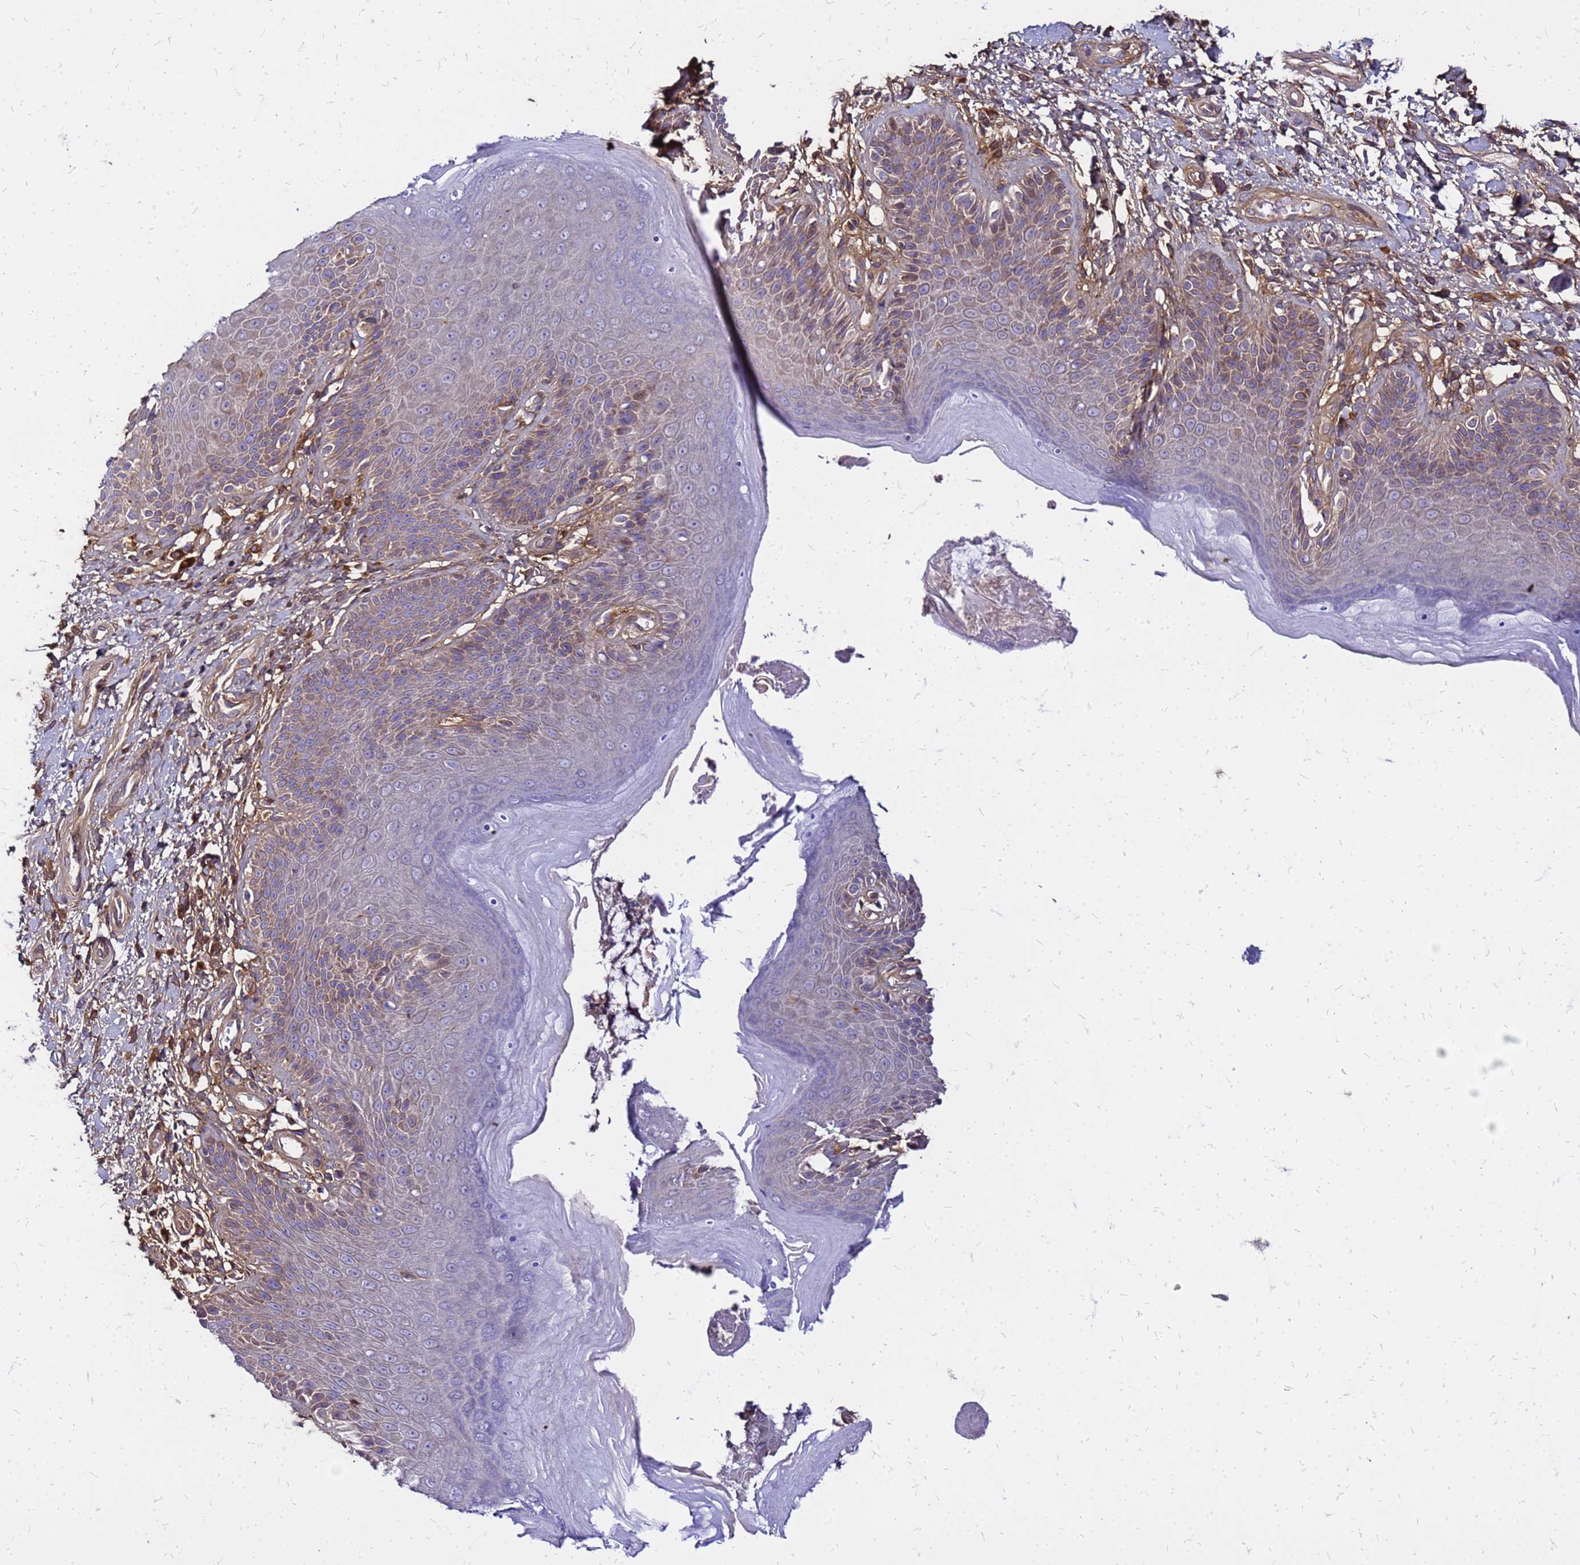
{"staining": {"intensity": "weak", "quantity": "25%-75%", "location": "cytoplasmic/membranous"}, "tissue": "skin", "cell_type": "Epidermal cells", "image_type": "normal", "snomed": [{"axis": "morphology", "description": "Normal tissue, NOS"}, {"axis": "topography", "description": "Anal"}], "caption": "Protein expression analysis of benign skin exhibits weak cytoplasmic/membranous positivity in about 25%-75% of epidermal cells.", "gene": "CYBC1", "patient": {"sex": "female", "age": 89}}